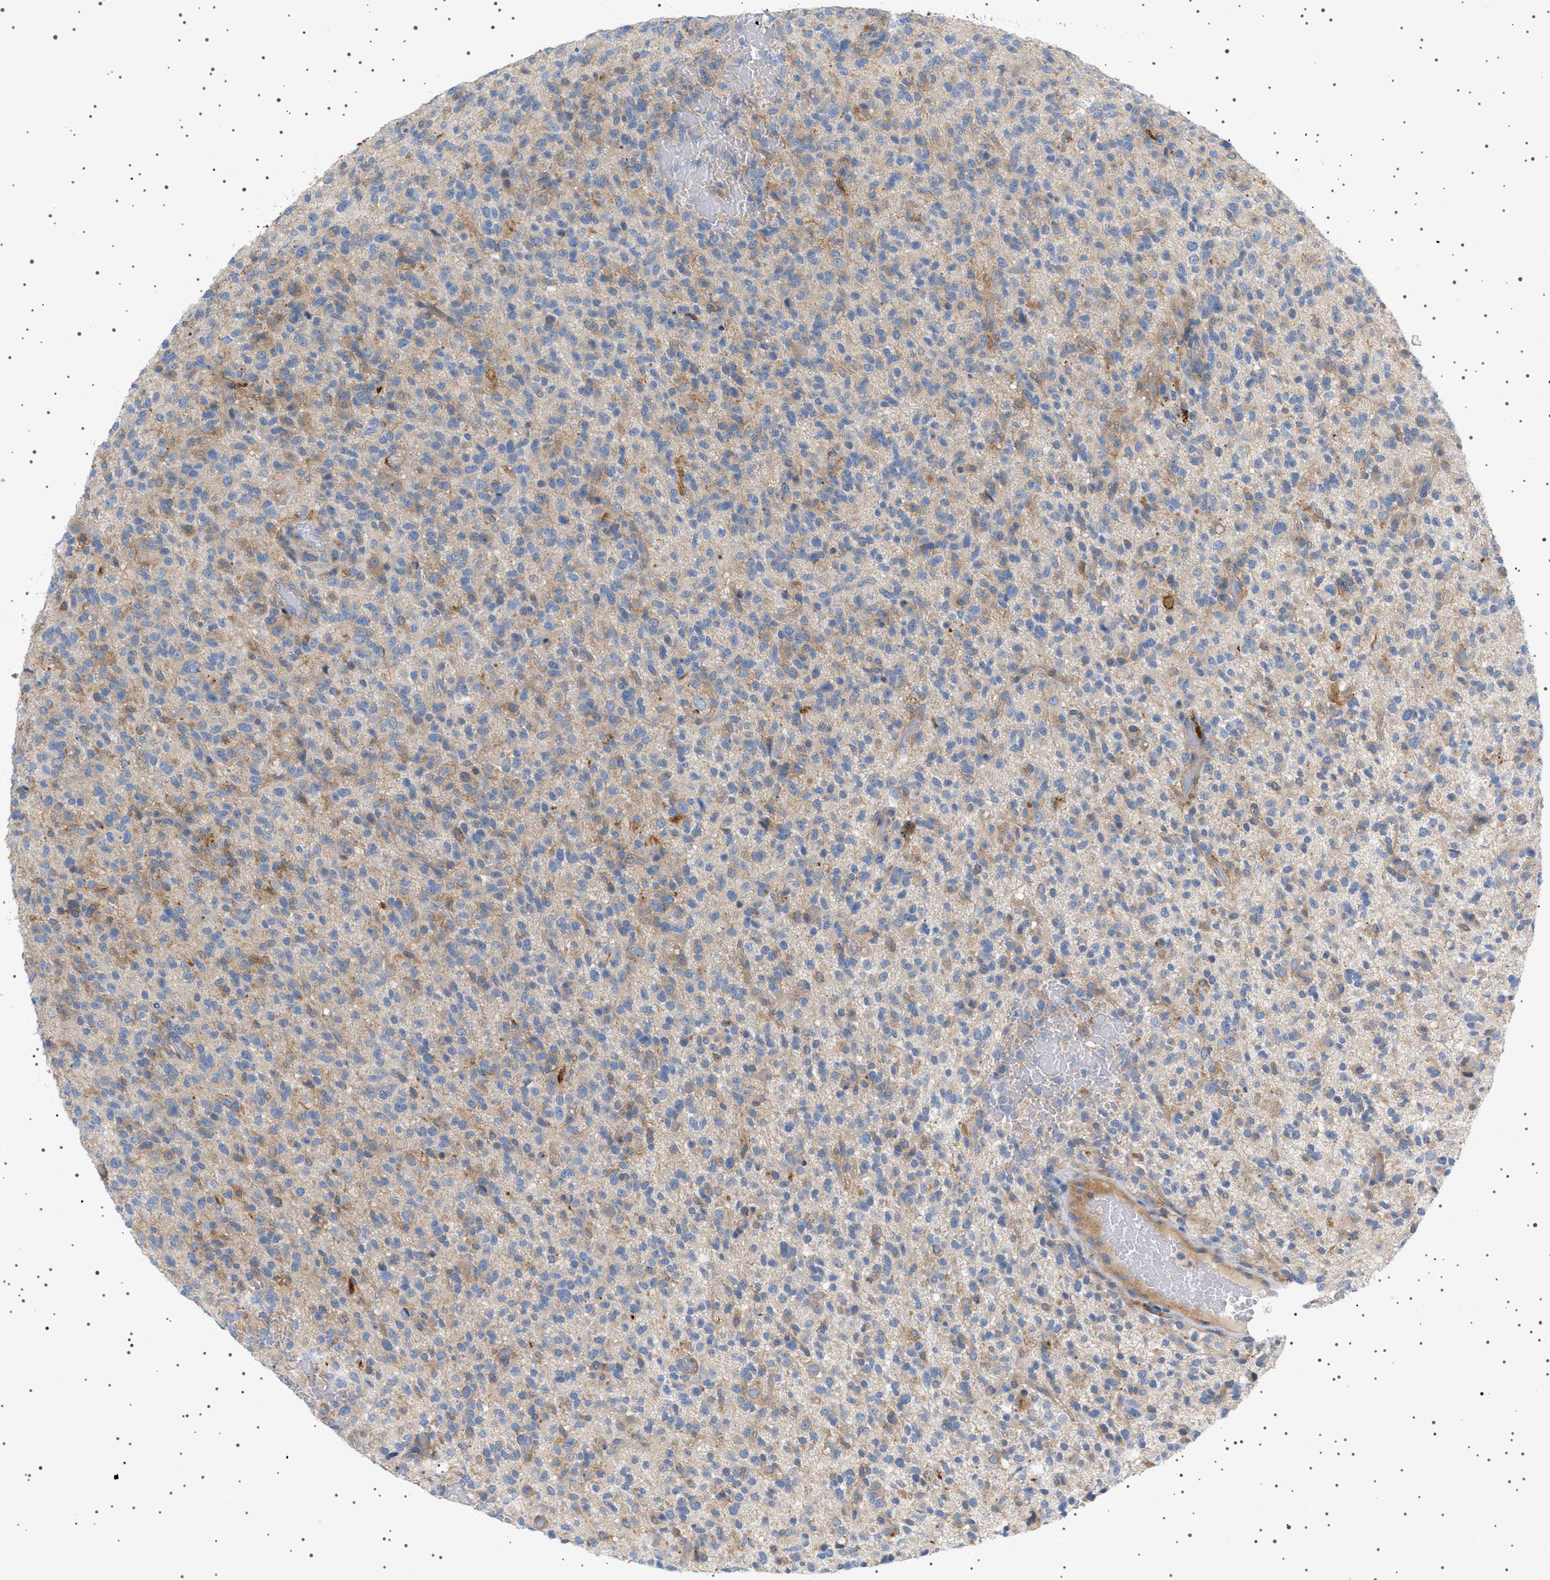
{"staining": {"intensity": "weak", "quantity": "25%-75%", "location": "cytoplasmic/membranous"}, "tissue": "glioma", "cell_type": "Tumor cells", "image_type": "cancer", "snomed": [{"axis": "morphology", "description": "Glioma, malignant, High grade"}, {"axis": "topography", "description": "Brain"}], "caption": "Protein expression analysis of glioma shows weak cytoplasmic/membranous staining in approximately 25%-75% of tumor cells.", "gene": "ADCY10", "patient": {"sex": "male", "age": 71}}